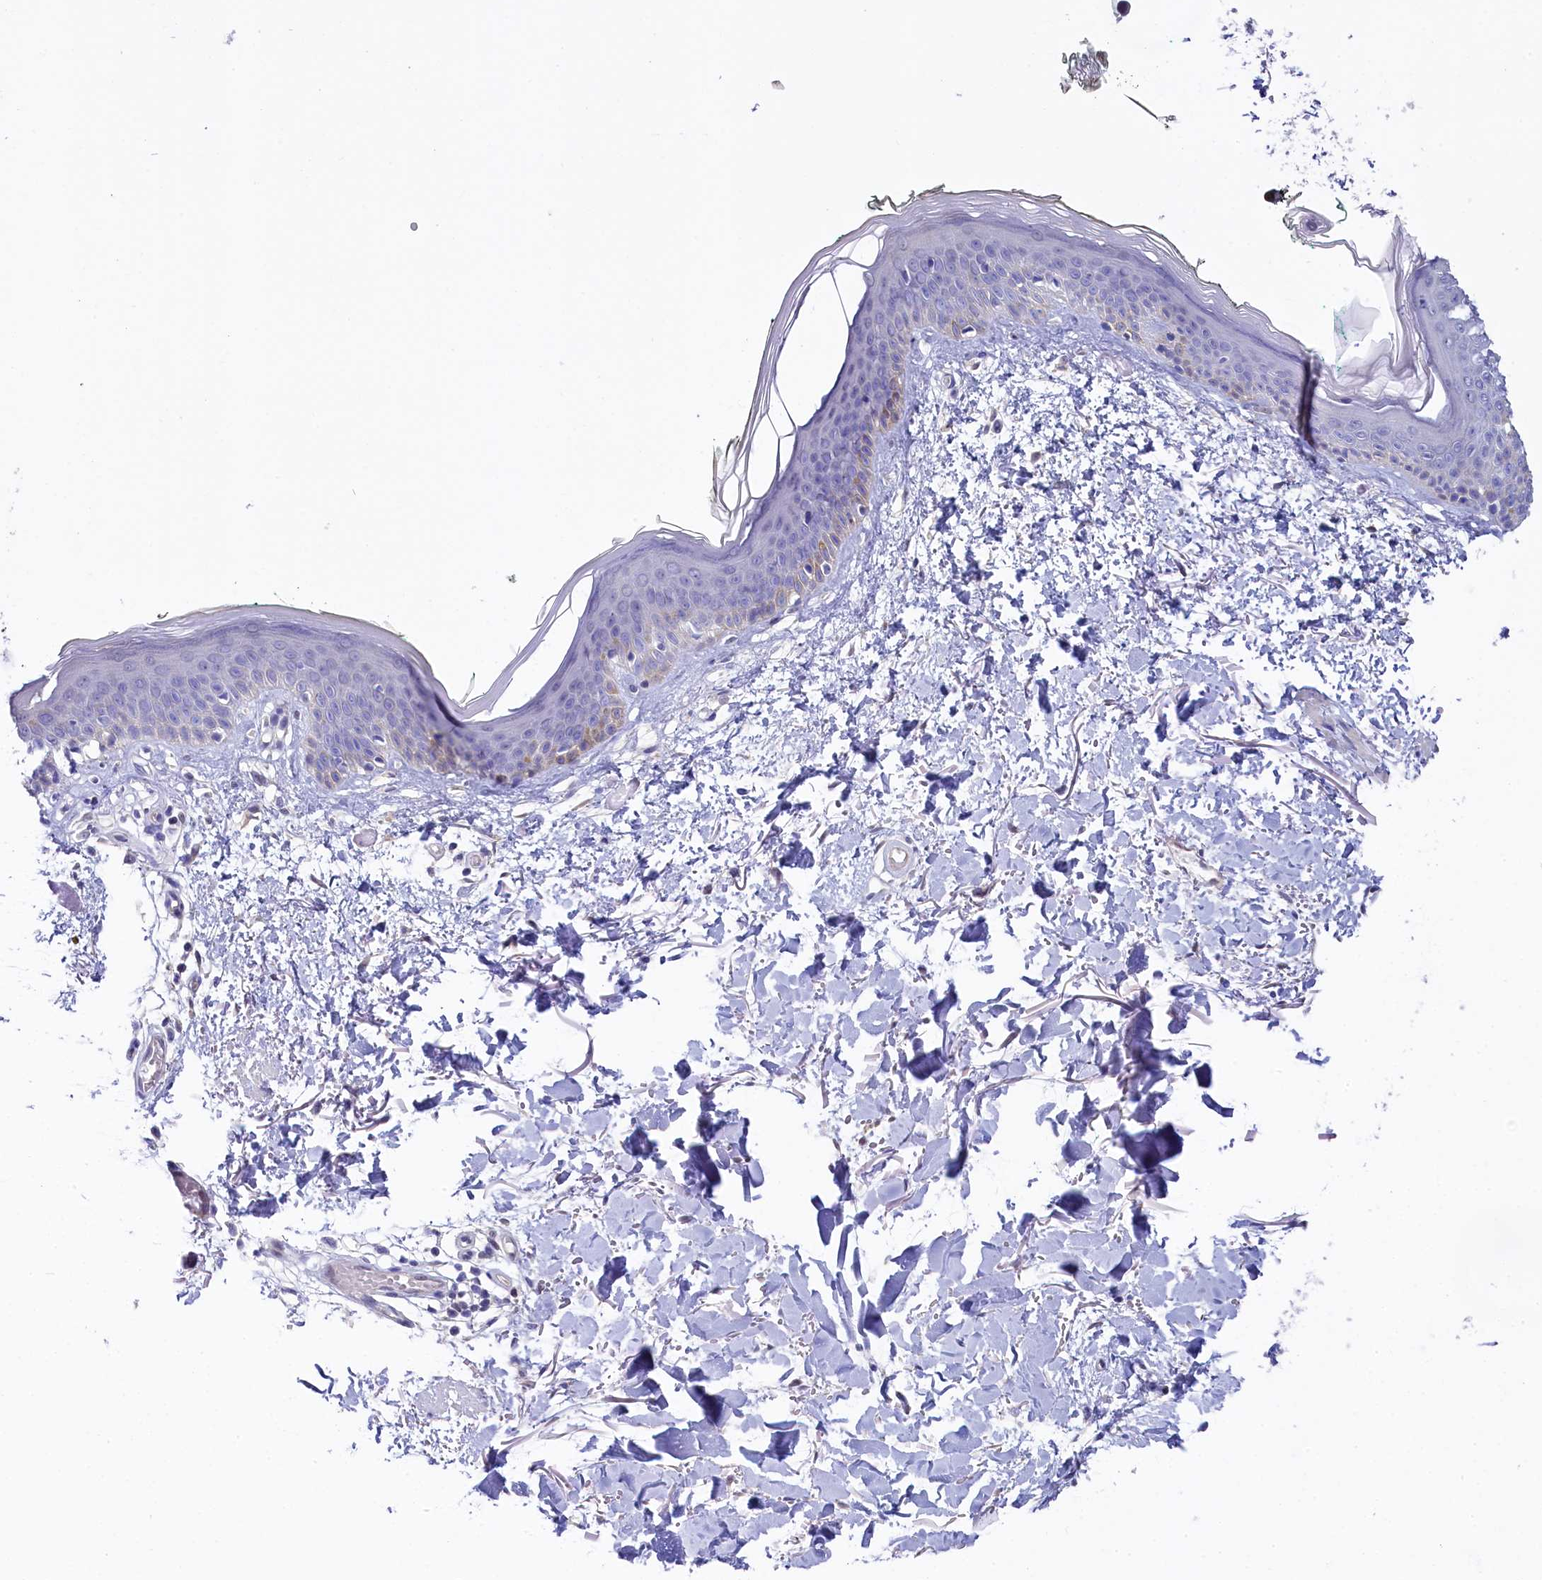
{"staining": {"intensity": "negative", "quantity": "none", "location": "none"}, "tissue": "skin", "cell_type": "Fibroblasts", "image_type": "normal", "snomed": [{"axis": "morphology", "description": "Normal tissue, NOS"}, {"axis": "topography", "description": "Skin"}], "caption": "Skin stained for a protein using immunohistochemistry shows no positivity fibroblasts.", "gene": "C11orf54", "patient": {"sex": "male", "age": 62}}